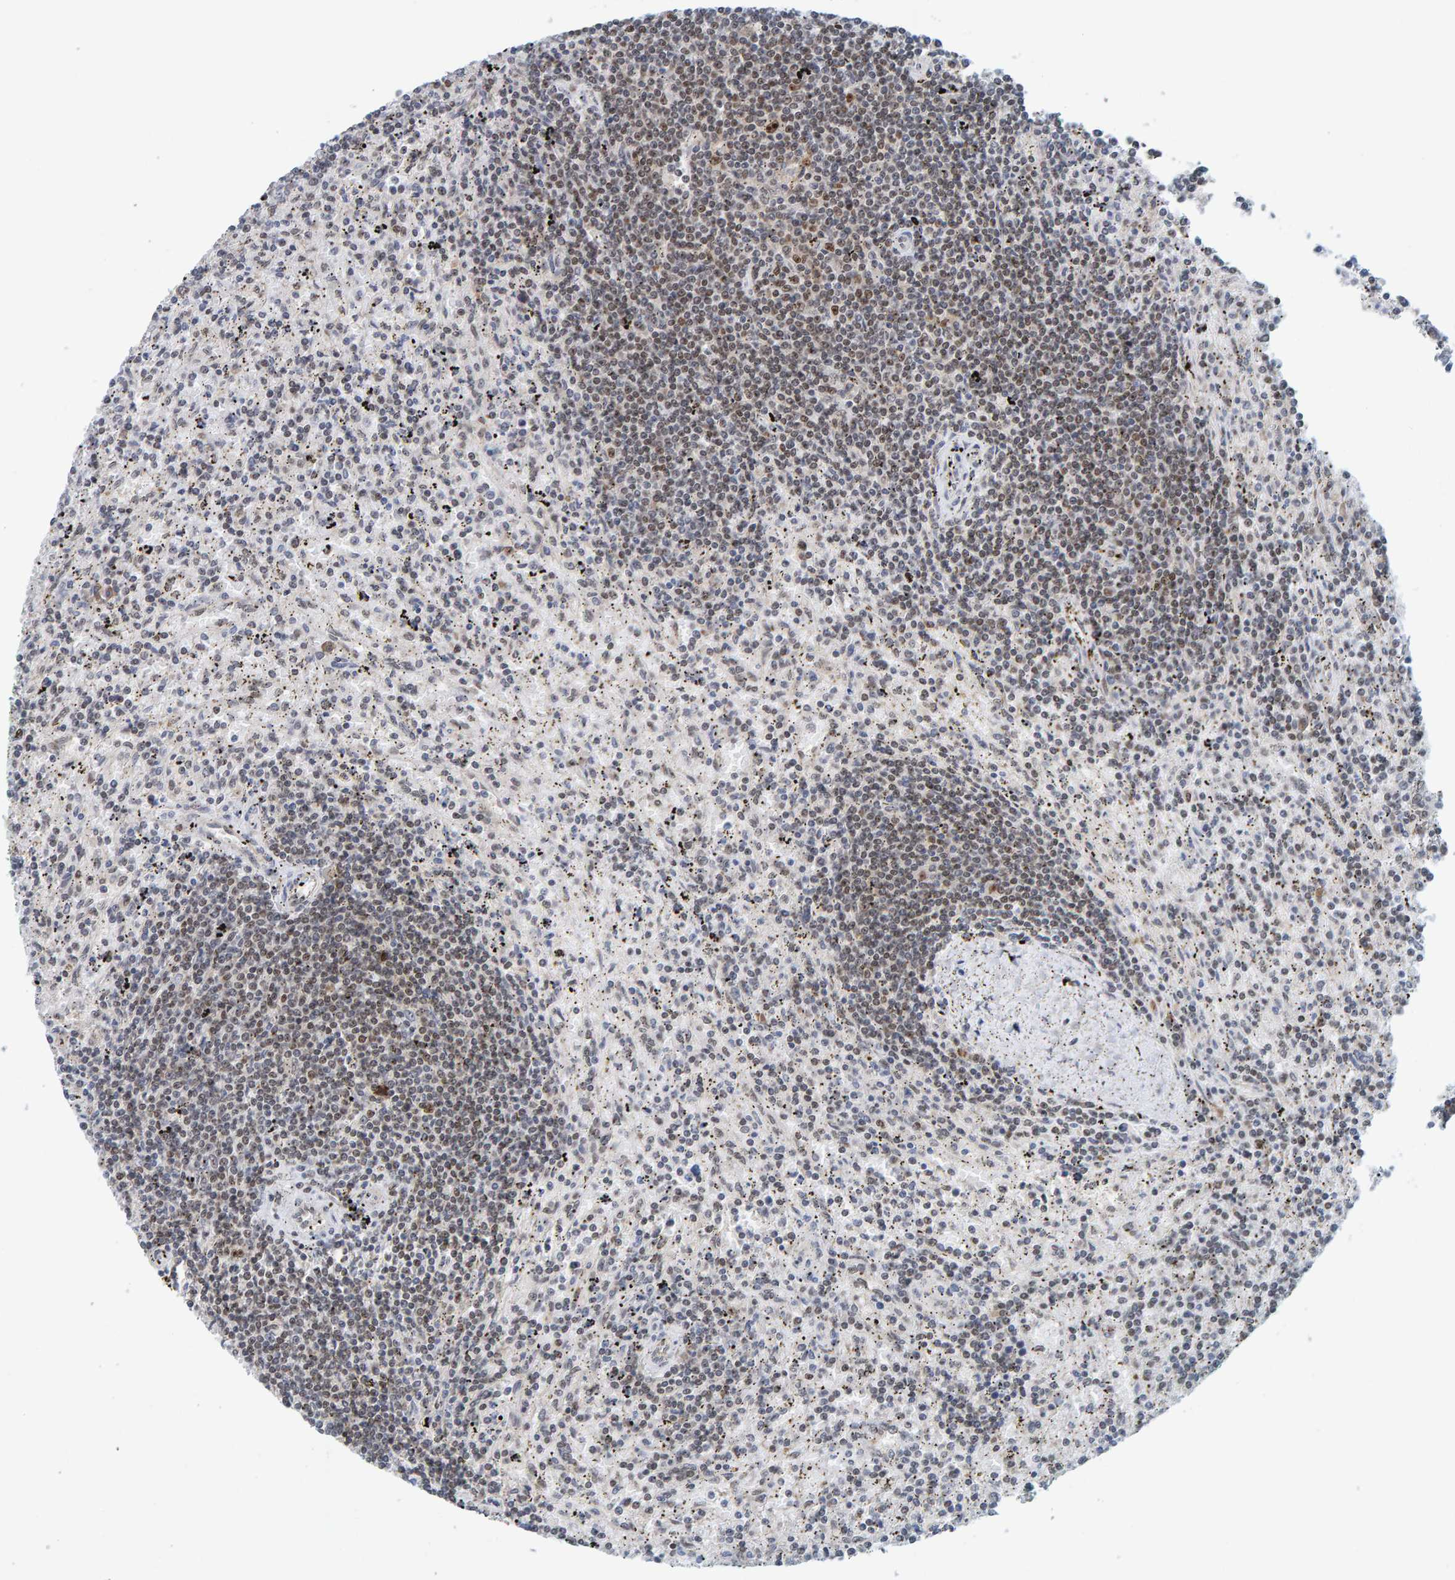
{"staining": {"intensity": "weak", "quantity": ">75%", "location": "nuclear"}, "tissue": "lymphoma", "cell_type": "Tumor cells", "image_type": "cancer", "snomed": [{"axis": "morphology", "description": "Malignant lymphoma, non-Hodgkin's type, Low grade"}, {"axis": "topography", "description": "Spleen"}], "caption": "Lymphoma stained with a brown dye reveals weak nuclear positive staining in about >75% of tumor cells.", "gene": "POLR1E", "patient": {"sex": "male", "age": 76}}